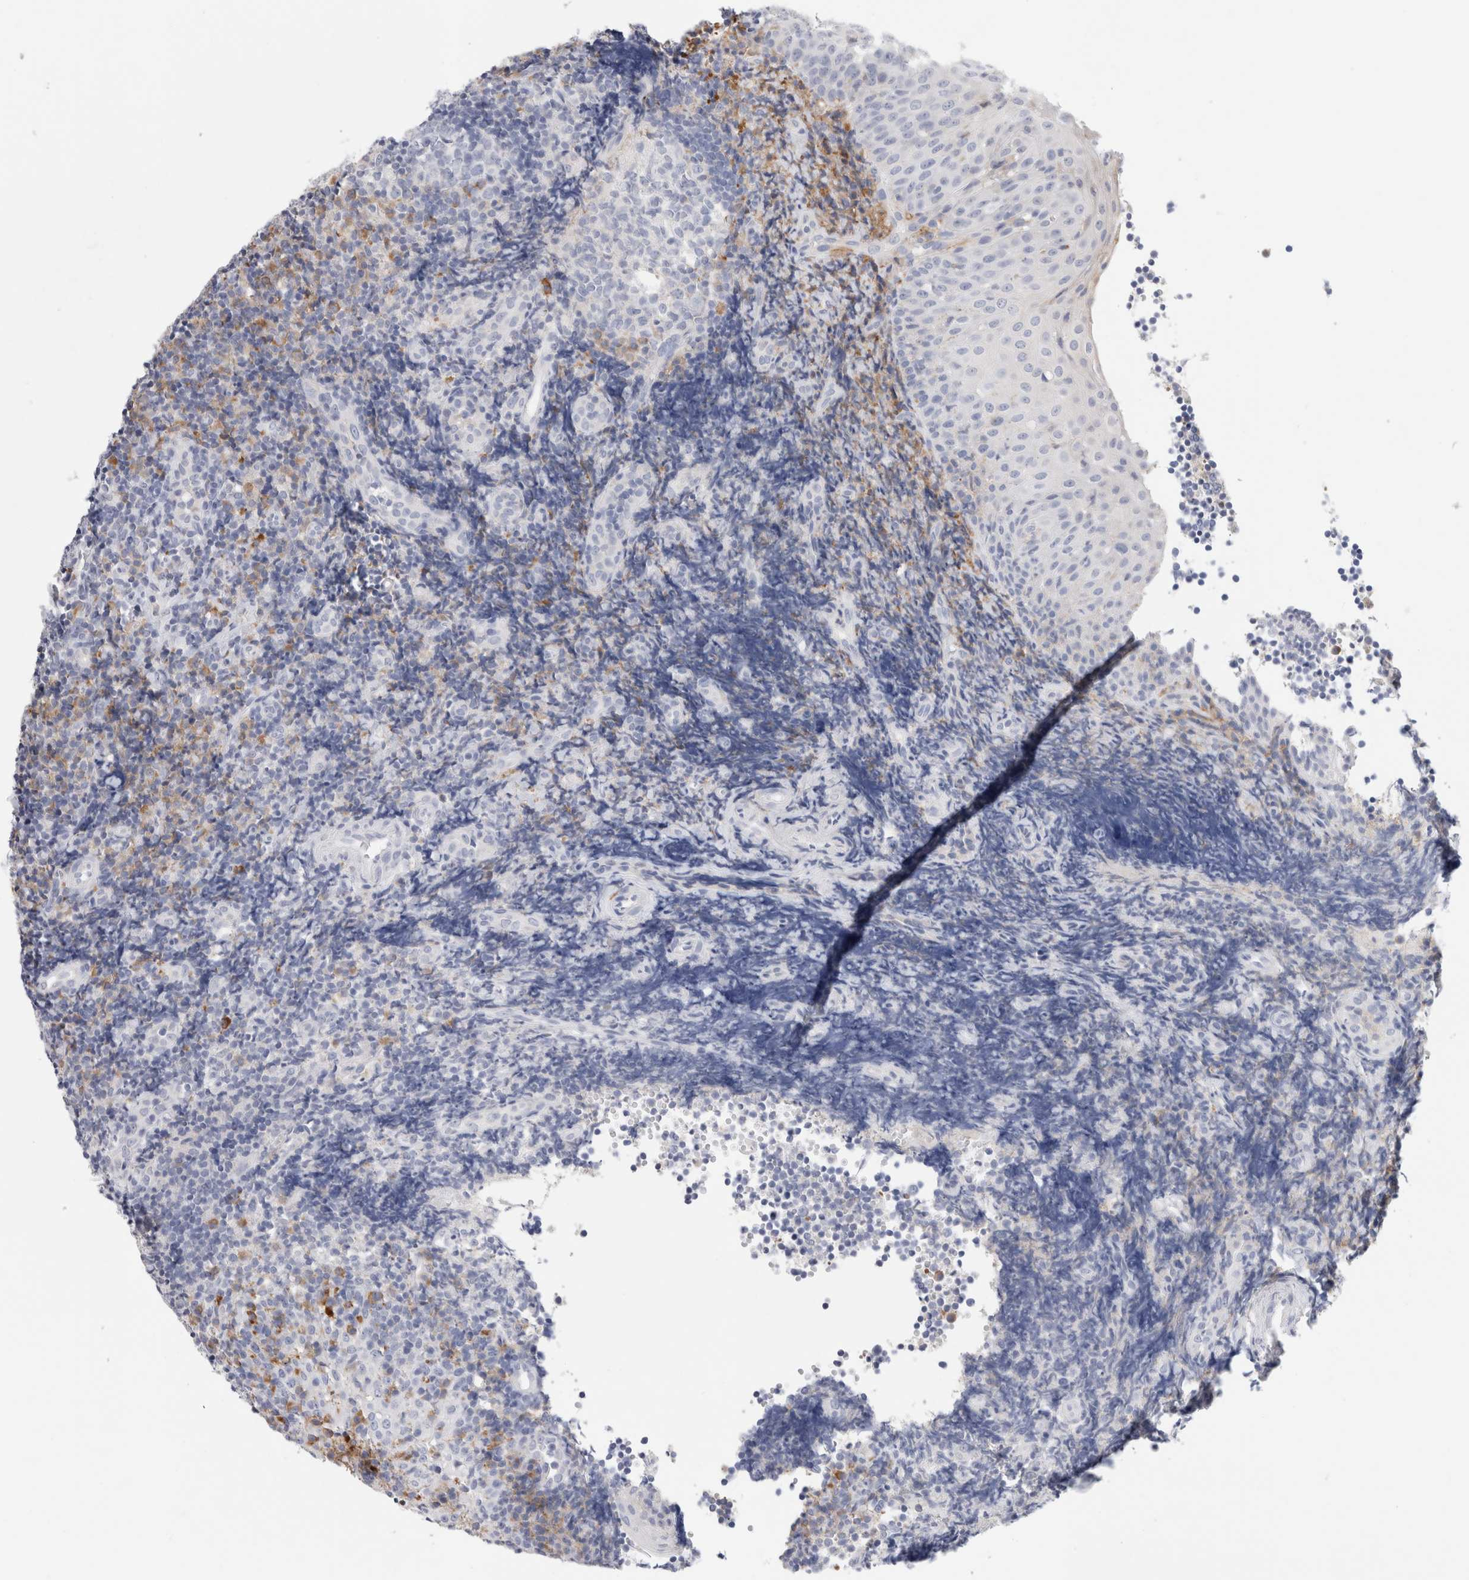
{"staining": {"intensity": "moderate", "quantity": "<25%", "location": "cytoplasmic/membranous"}, "tissue": "tonsil", "cell_type": "Germinal center cells", "image_type": "normal", "snomed": [{"axis": "morphology", "description": "Normal tissue, NOS"}, {"axis": "topography", "description": "Tonsil"}], "caption": "The micrograph shows immunohistochemical staining of unremarkable tonsil. There is moderate cytoplasmic/membranous positivity is seen in approximately <25% of germinal center cells.", "gene": "CSK", "patient": {"sex": "female", "age": 40}}